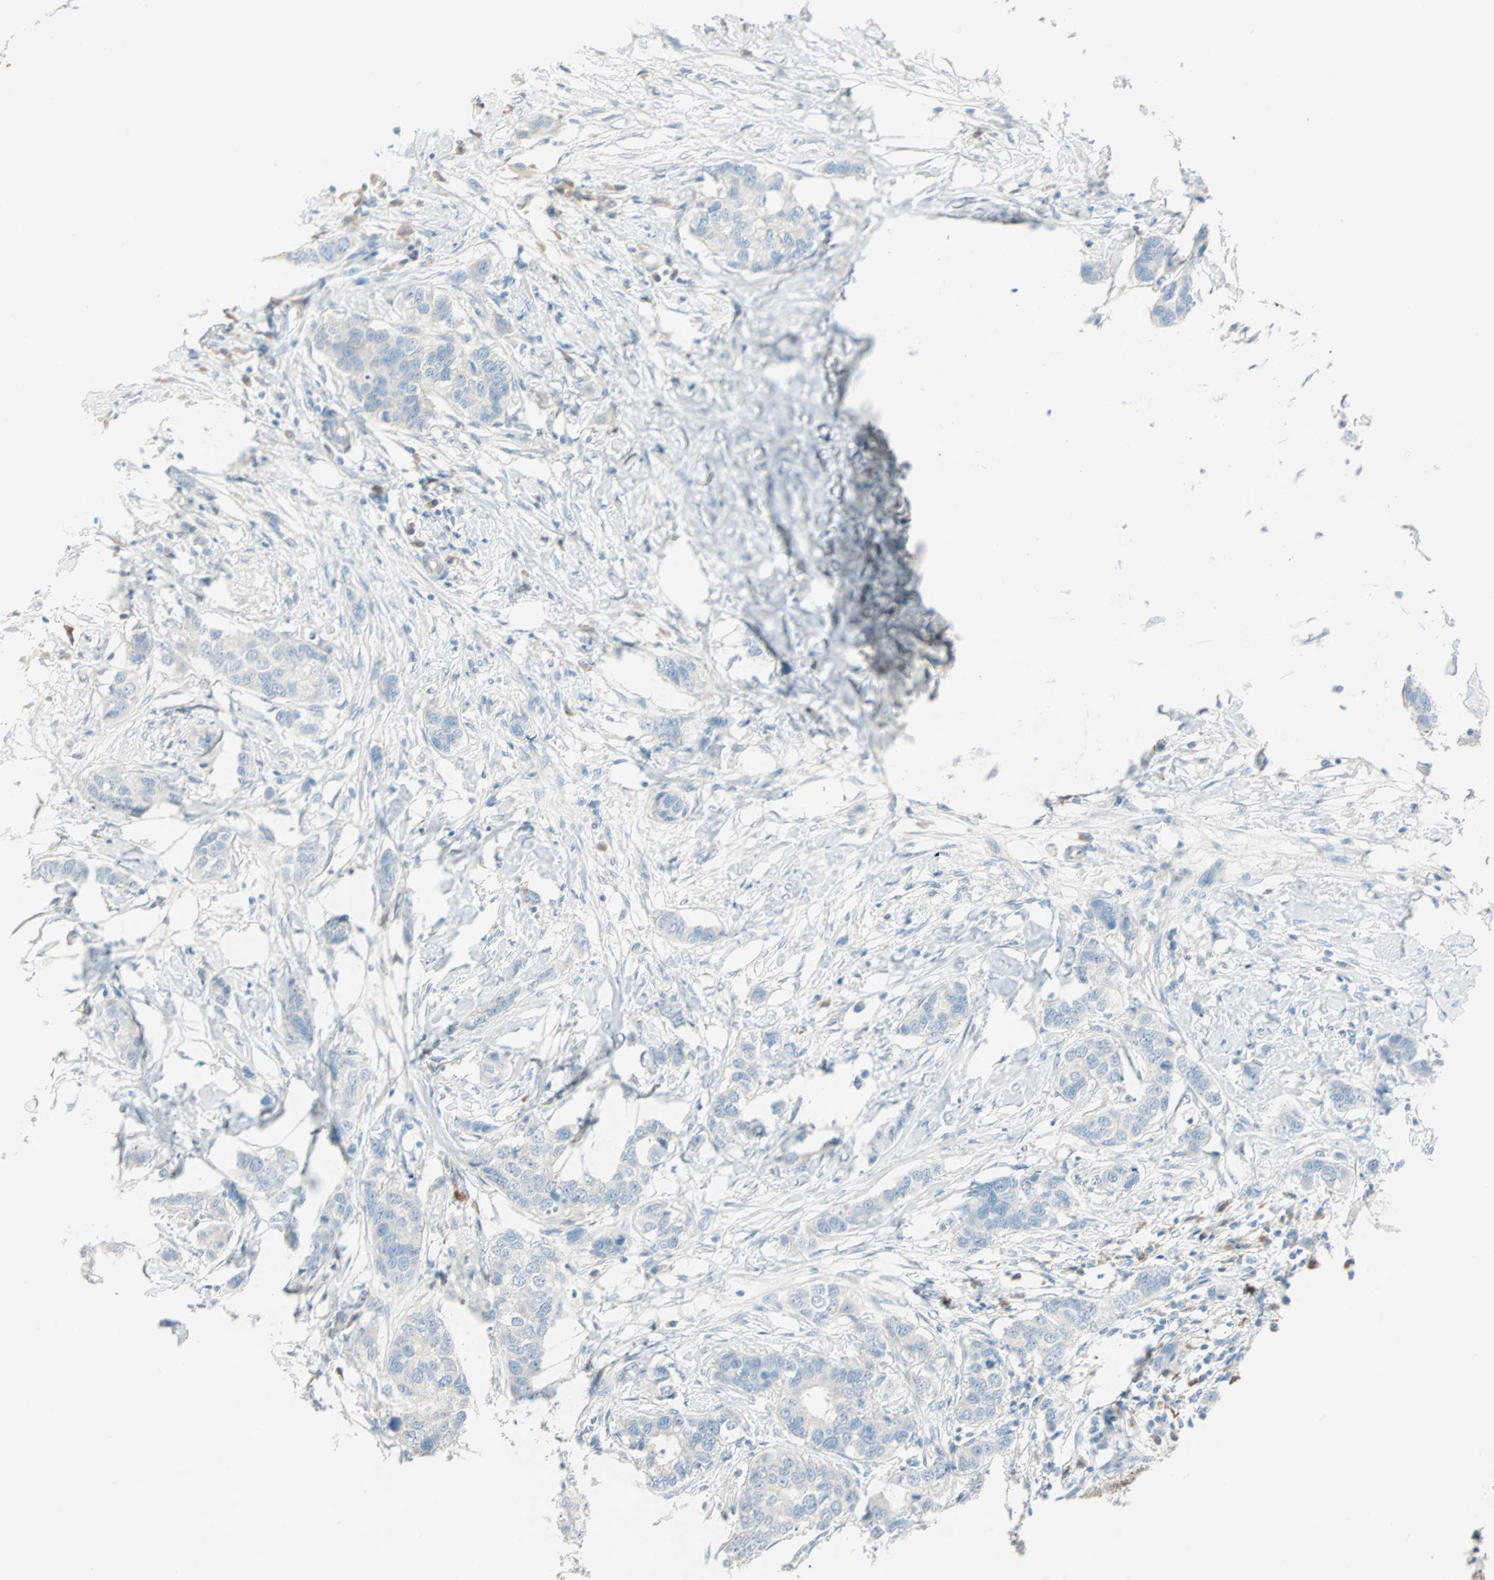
{"staining": {"intensity": "negative", "quantity": "none", "location": "none"}, "tissue": "breast cancer", "cell_type": "Tumor cells", "image_type": "cancer", "snomed": [{"axis": "morphology", "description": "Duct carcinoma"}, {"axis": "topography", "description": "Breast"}], "caption": "Intraductal carcinoma (breast) was stained to show a protein in brown. There is no significant staining in tumor cells.", "gene": "ATF6", "patient": {"sex": "female", "age": 50}}